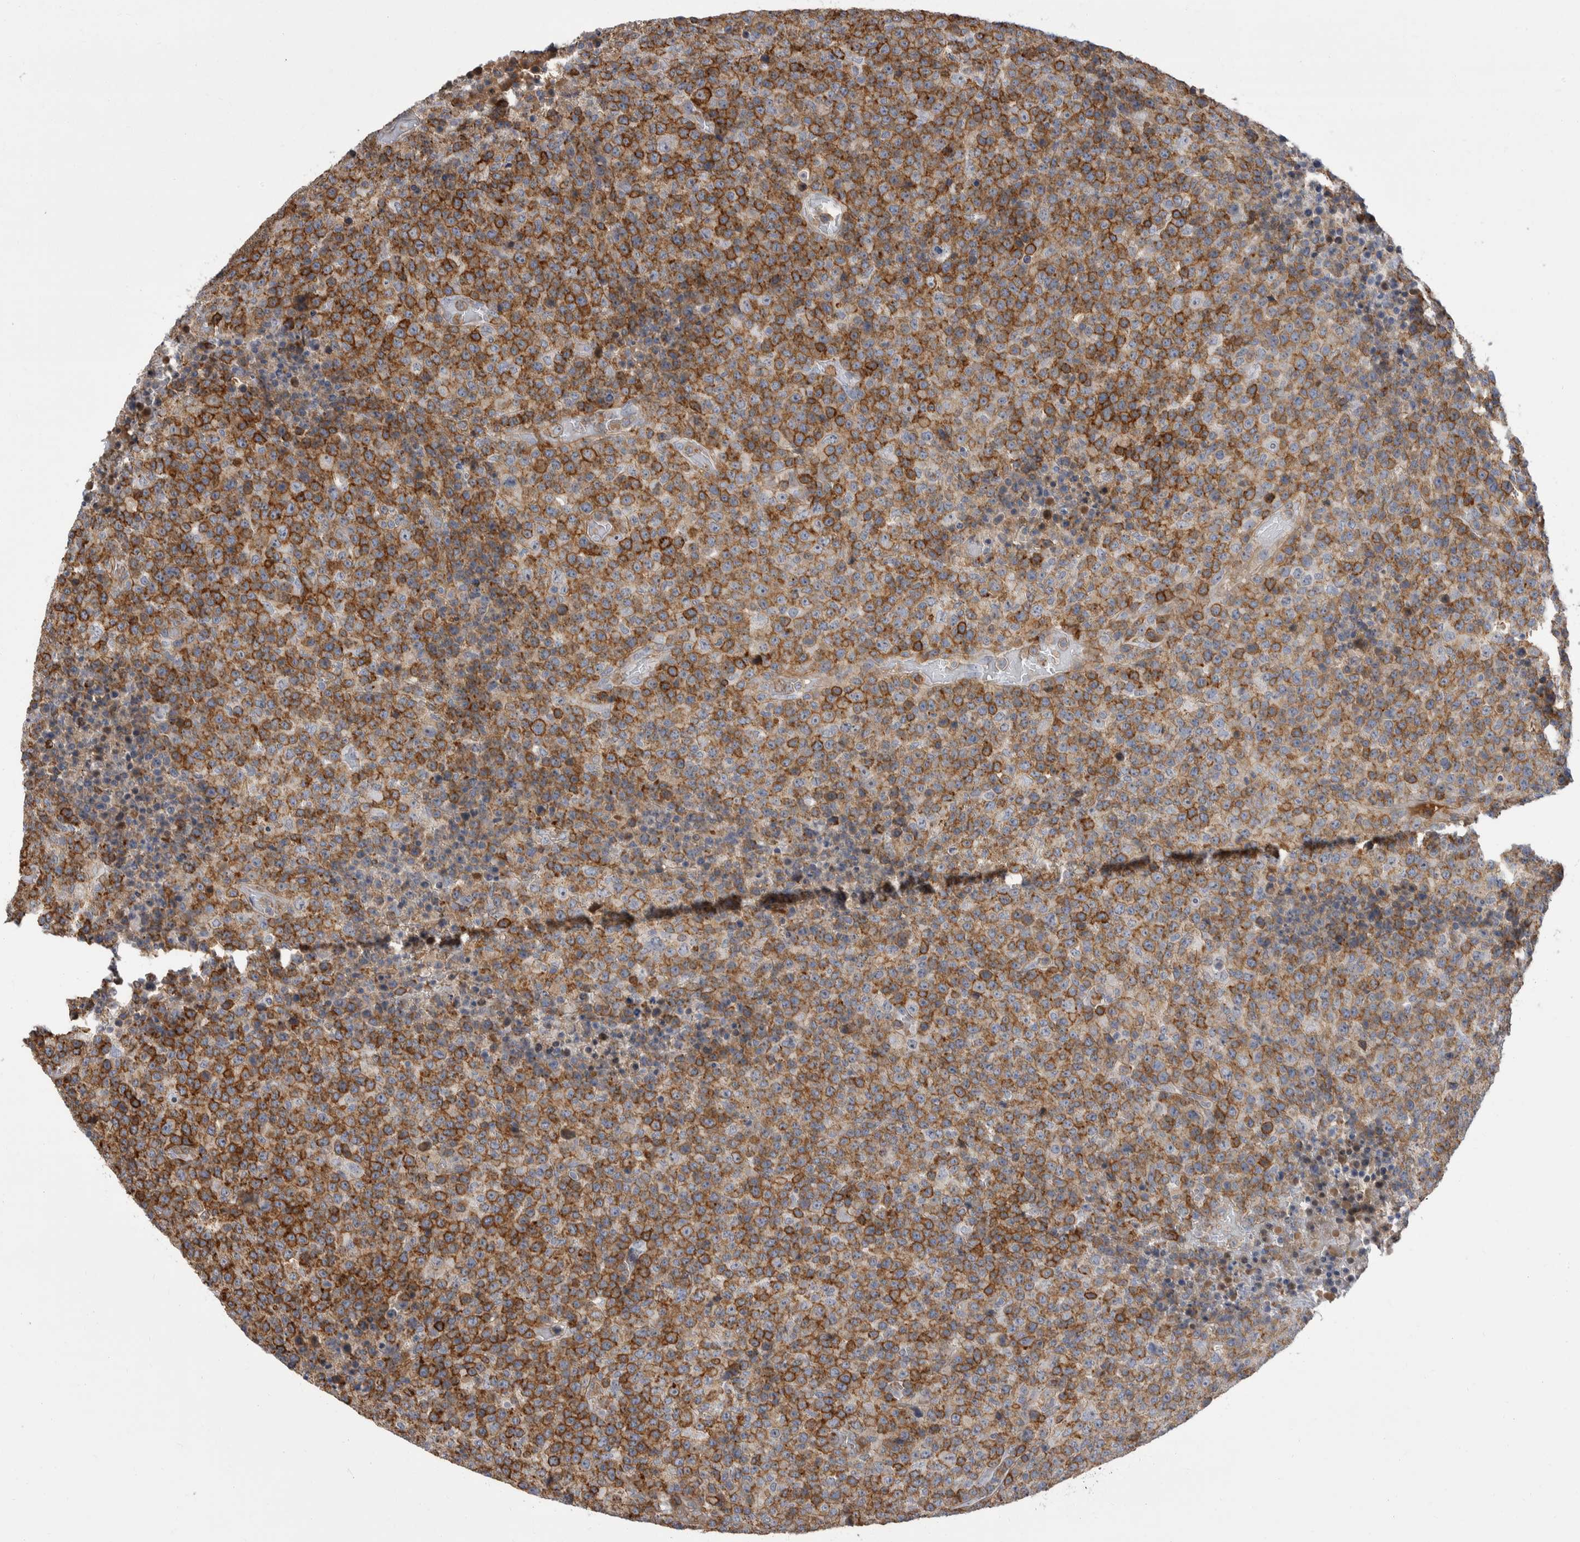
{"staining": {"intensity": "moderate", "quantity": ">75%", "location": "cytoplasmic/membranous"}, "tissue": "lymphoma", "cell_type": "Tumor cells", "image_type": "cancer", "snomed": [{"axis": "morphology", "description": "Malignant lymphoma, non-Hodgkin's type, High grade"}, {"axis": "topography", "description": "Lymph node"}], "caption": "High-grade malignant lymphoma, non-Hodgkin's type stained with a brown dye displays moderate cytoplasmic/membranous positive expression in approximately >75% of tumor cells.", "gene": "CEP295NL", "patient": {"sex": "male", "age": 13}}